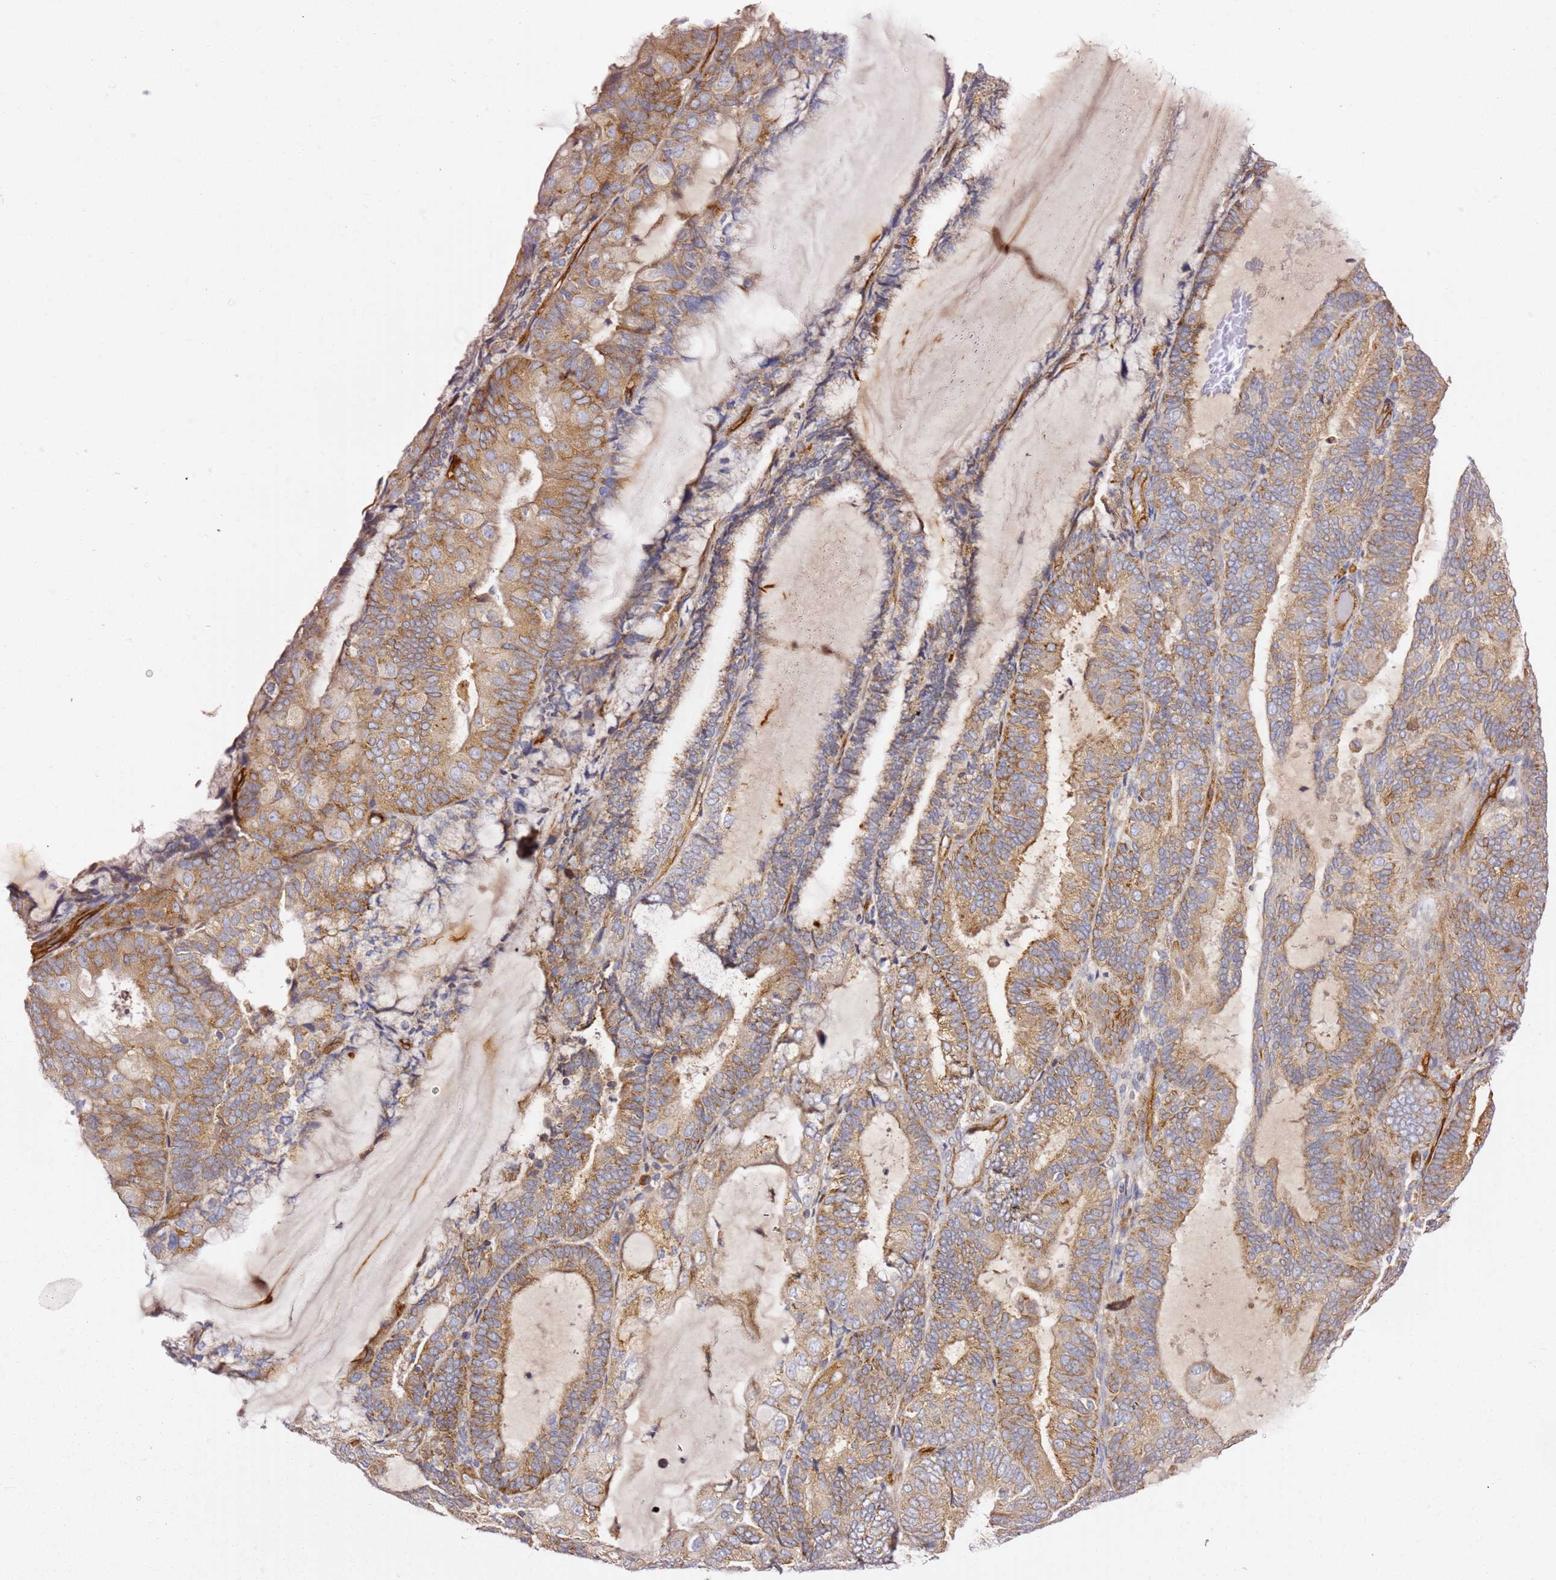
{"staining": {"intensity": "moderate", "quantity": ">75%", "location": "cytoplasmic/membranous"}, "tissue": "endometrial cancer", "cell_type": "Tumor cells", "image_type": "cancer", "snomed": [{"axis": "morphology", "description": "Adenocarcinoma, NOS"}, {"axis": "topography", "description": "Endometrium"}], "caption": "Endometrial adenocarcinoma stained with DAB (3,3'-diaminobenzidine) immunohistochemistry demonstrates medium levels of moderate cytoplasmic/membranous positivity in approximately >75% of tumor cells.", "gene": "KIF7", "patient": {"sex": "female", "age": 81}}